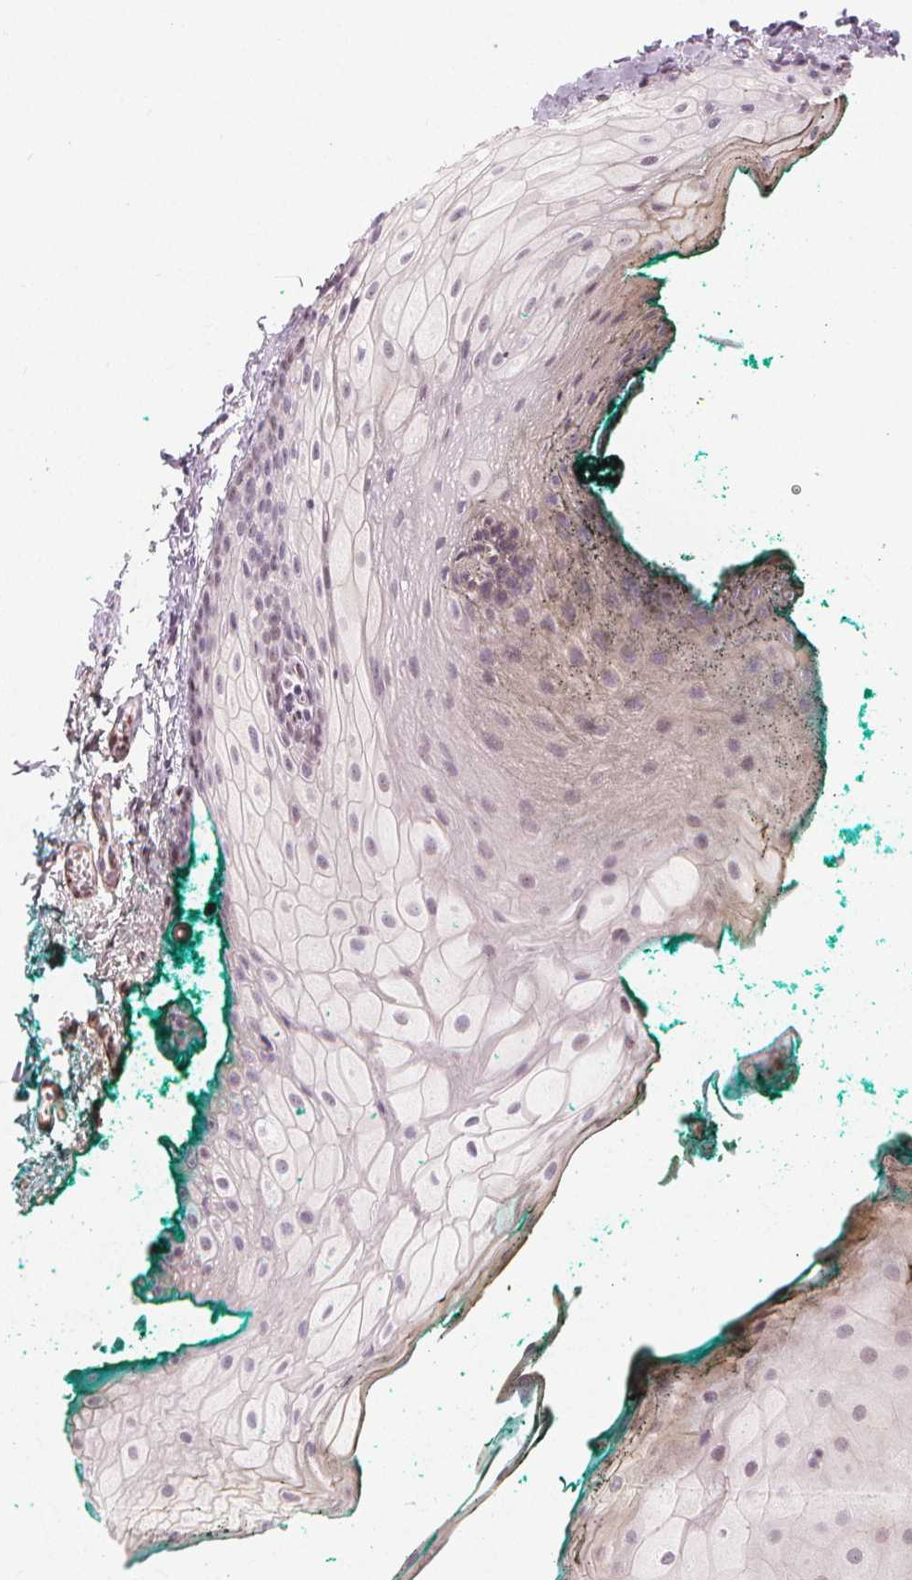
{"staining": {"intensity": "negative", "quantity": "none", "location": "none"}, "tissue": "oral mucosa", "cell_type": "Squamous epithelial cells", "image_type": "normal", "snomed": [{"axis": "morphology", "description": "Normal tissue, NOS"}, {"axis": "topography", "description": "Oral tissue"}], "caption": "Histopathology image shows no protein staining in squamous epithelial cells of unremarkable oral mucosa.", "gene": "DRC3", "patient": {"sex": "female", "age": 68}}